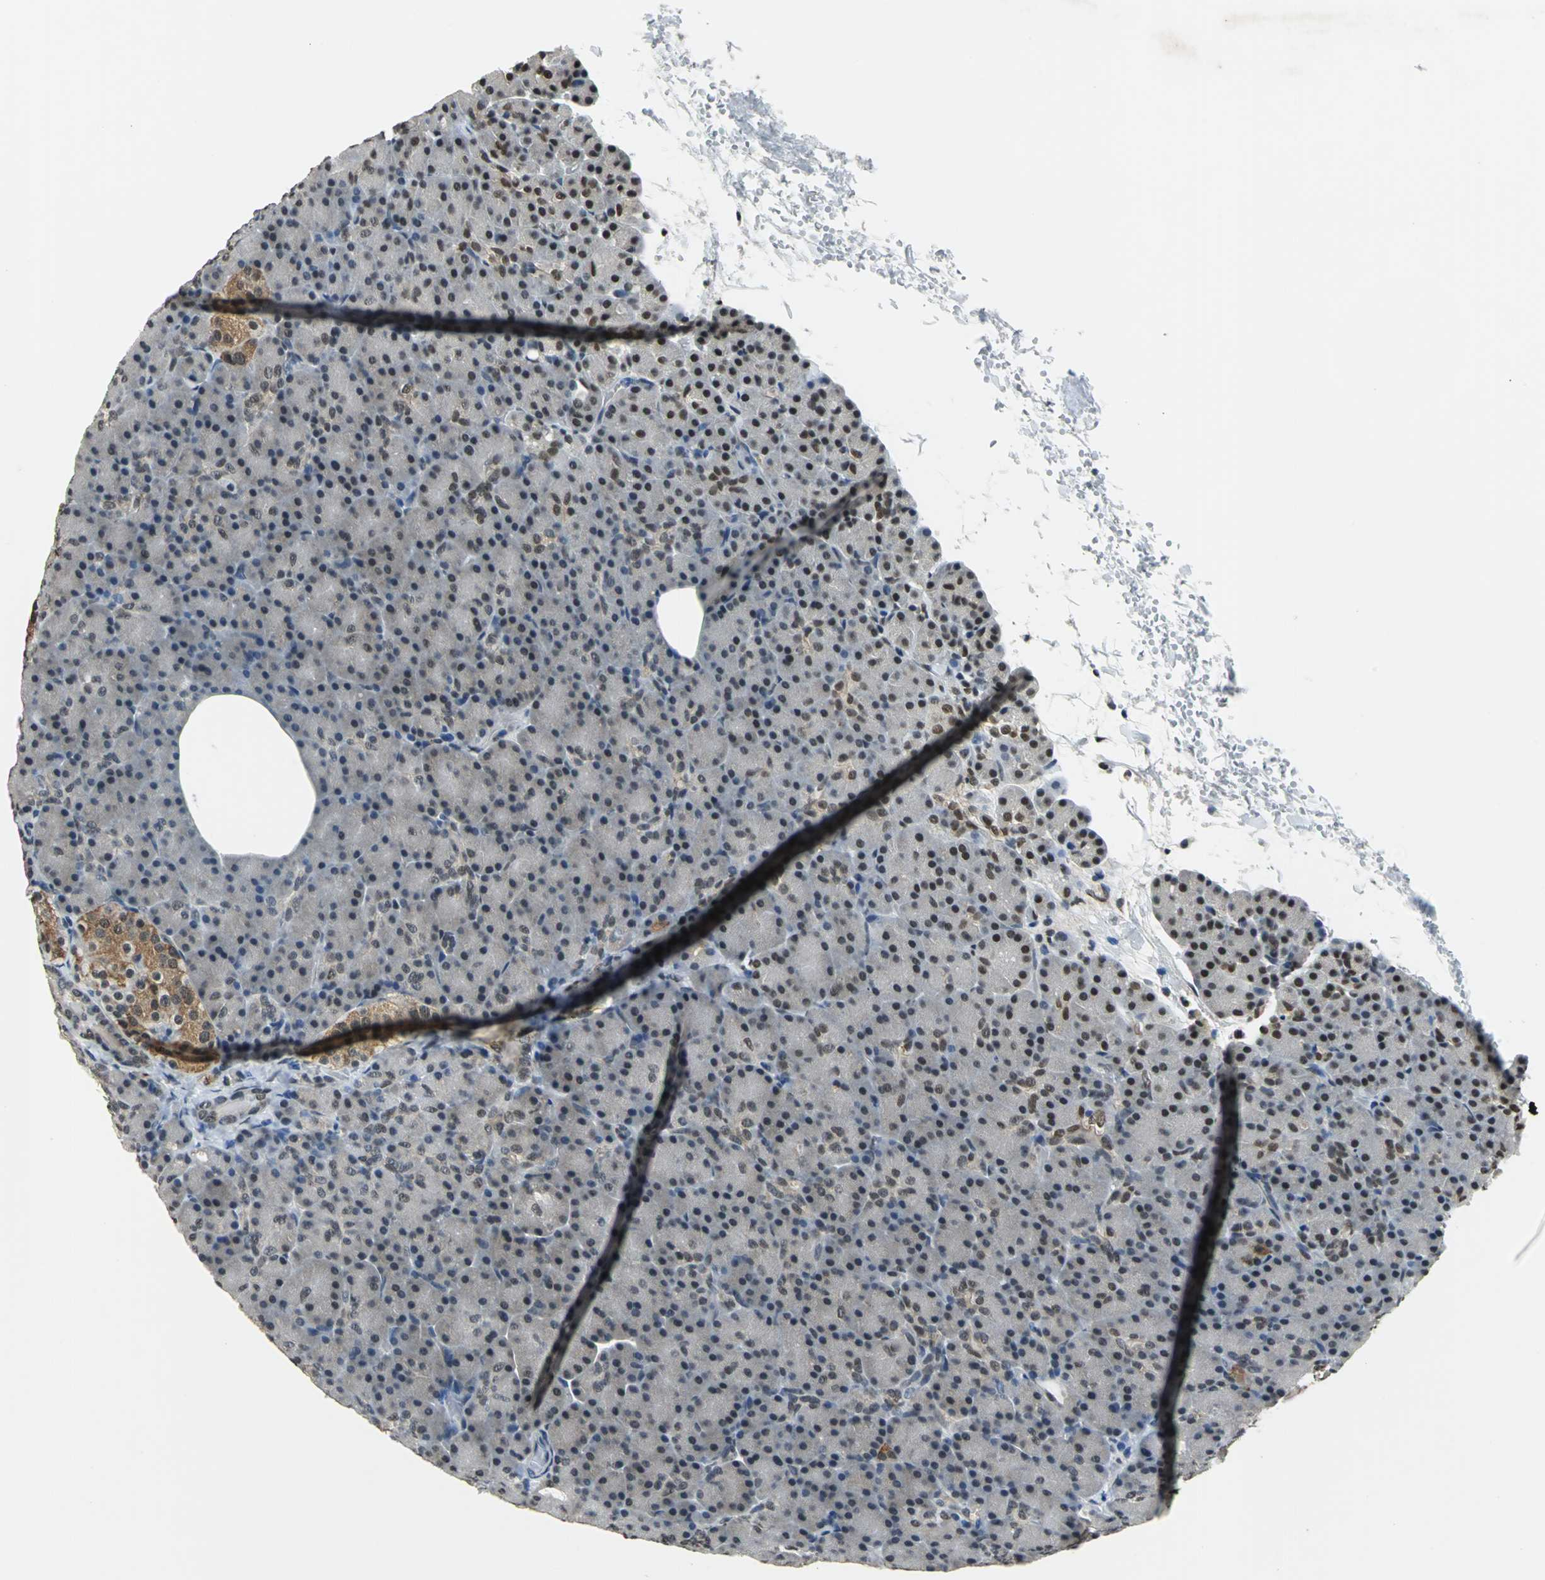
{"staining": {"intensity": "strong", "quantity": ">75%", "location": "nuclear"}, "tissue": "pancreas", "cell_type": "Exocrine glandular cells", "image_type": "normal", "snomed": [{"axis": "morphology", "description": "Normal tissue, NOS"}, {"axis": "topography", "description": "Pancreas"}], "caption": "The photomicrograph displays immunohistochemical staining of unremarkable pancreas. There is strong nuclear expression is identified in about >75% of exocrine glandular cells.", "gene": "RBM14", "patient": {"sex": "female", "age": 43}}